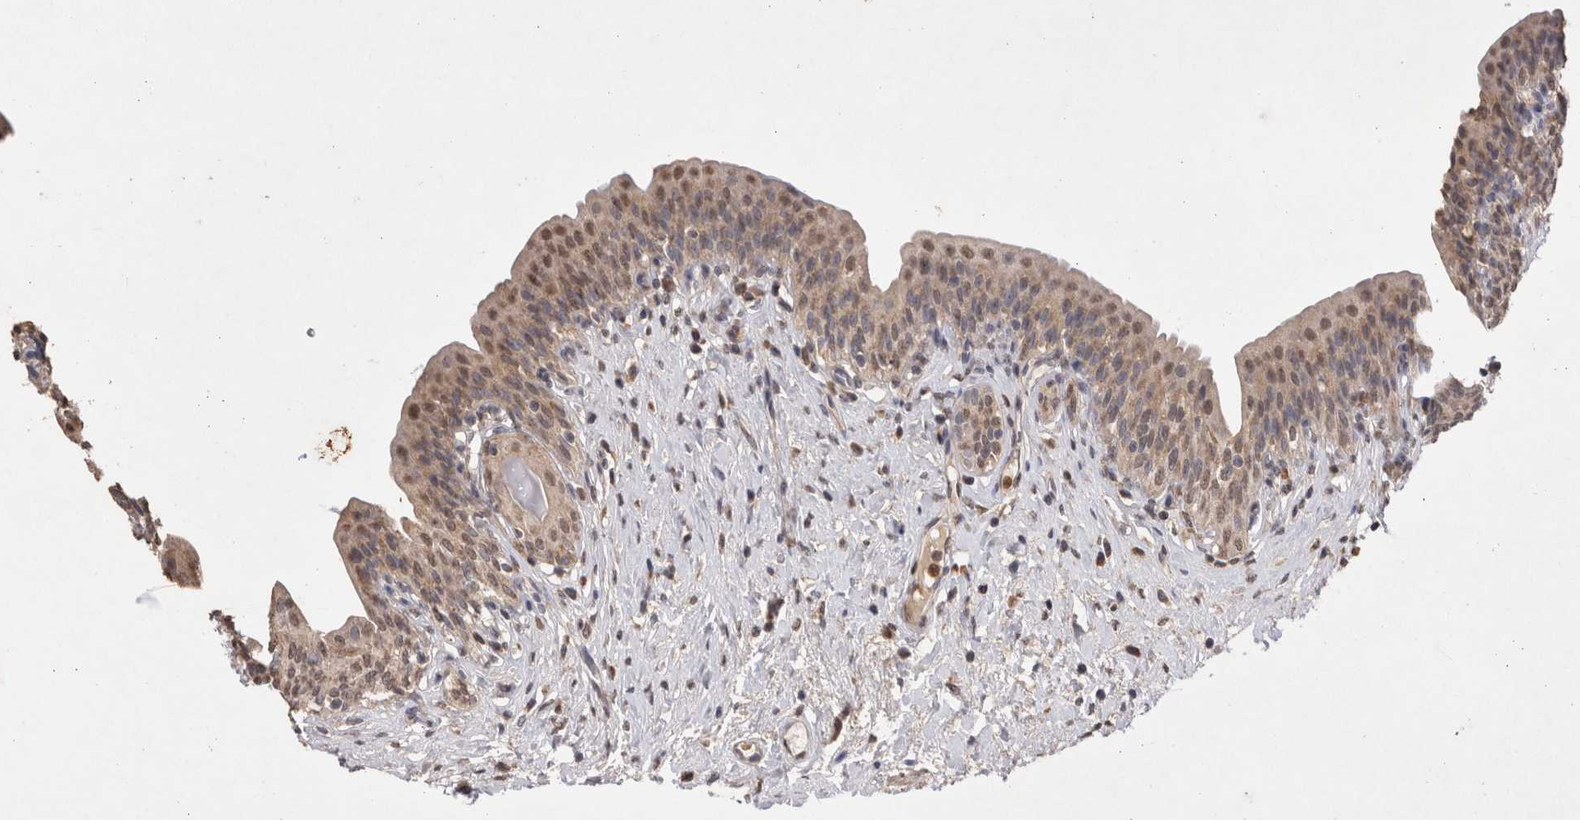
{"staining": {"intensity": "weak", "quantity": ">75%", "location": "cytoplasmic/membranous,nuclear"}, "tissue": "urinary bladder", "cell_type": "Urothelial cells", "image_type": "normal", "snomed": [{"axis": "morphology", "description": "Normal tissue, NOS"}, {"axis": "topography", "description": "Urinary bladder"}], "caption": "High-magnification brightfield microscopy of unremarkable urinary bladder stained with DAB (3,3'-diaminobenzidine) (brown) and counterstained with hematoxylin (blue). urothelial cells exhibit weak cytoplasmic/membranous,nuclear positivity is seen in about>75% of cells.", "gene": "GRK5", "patient": {"sex": "male", "age": 83}}